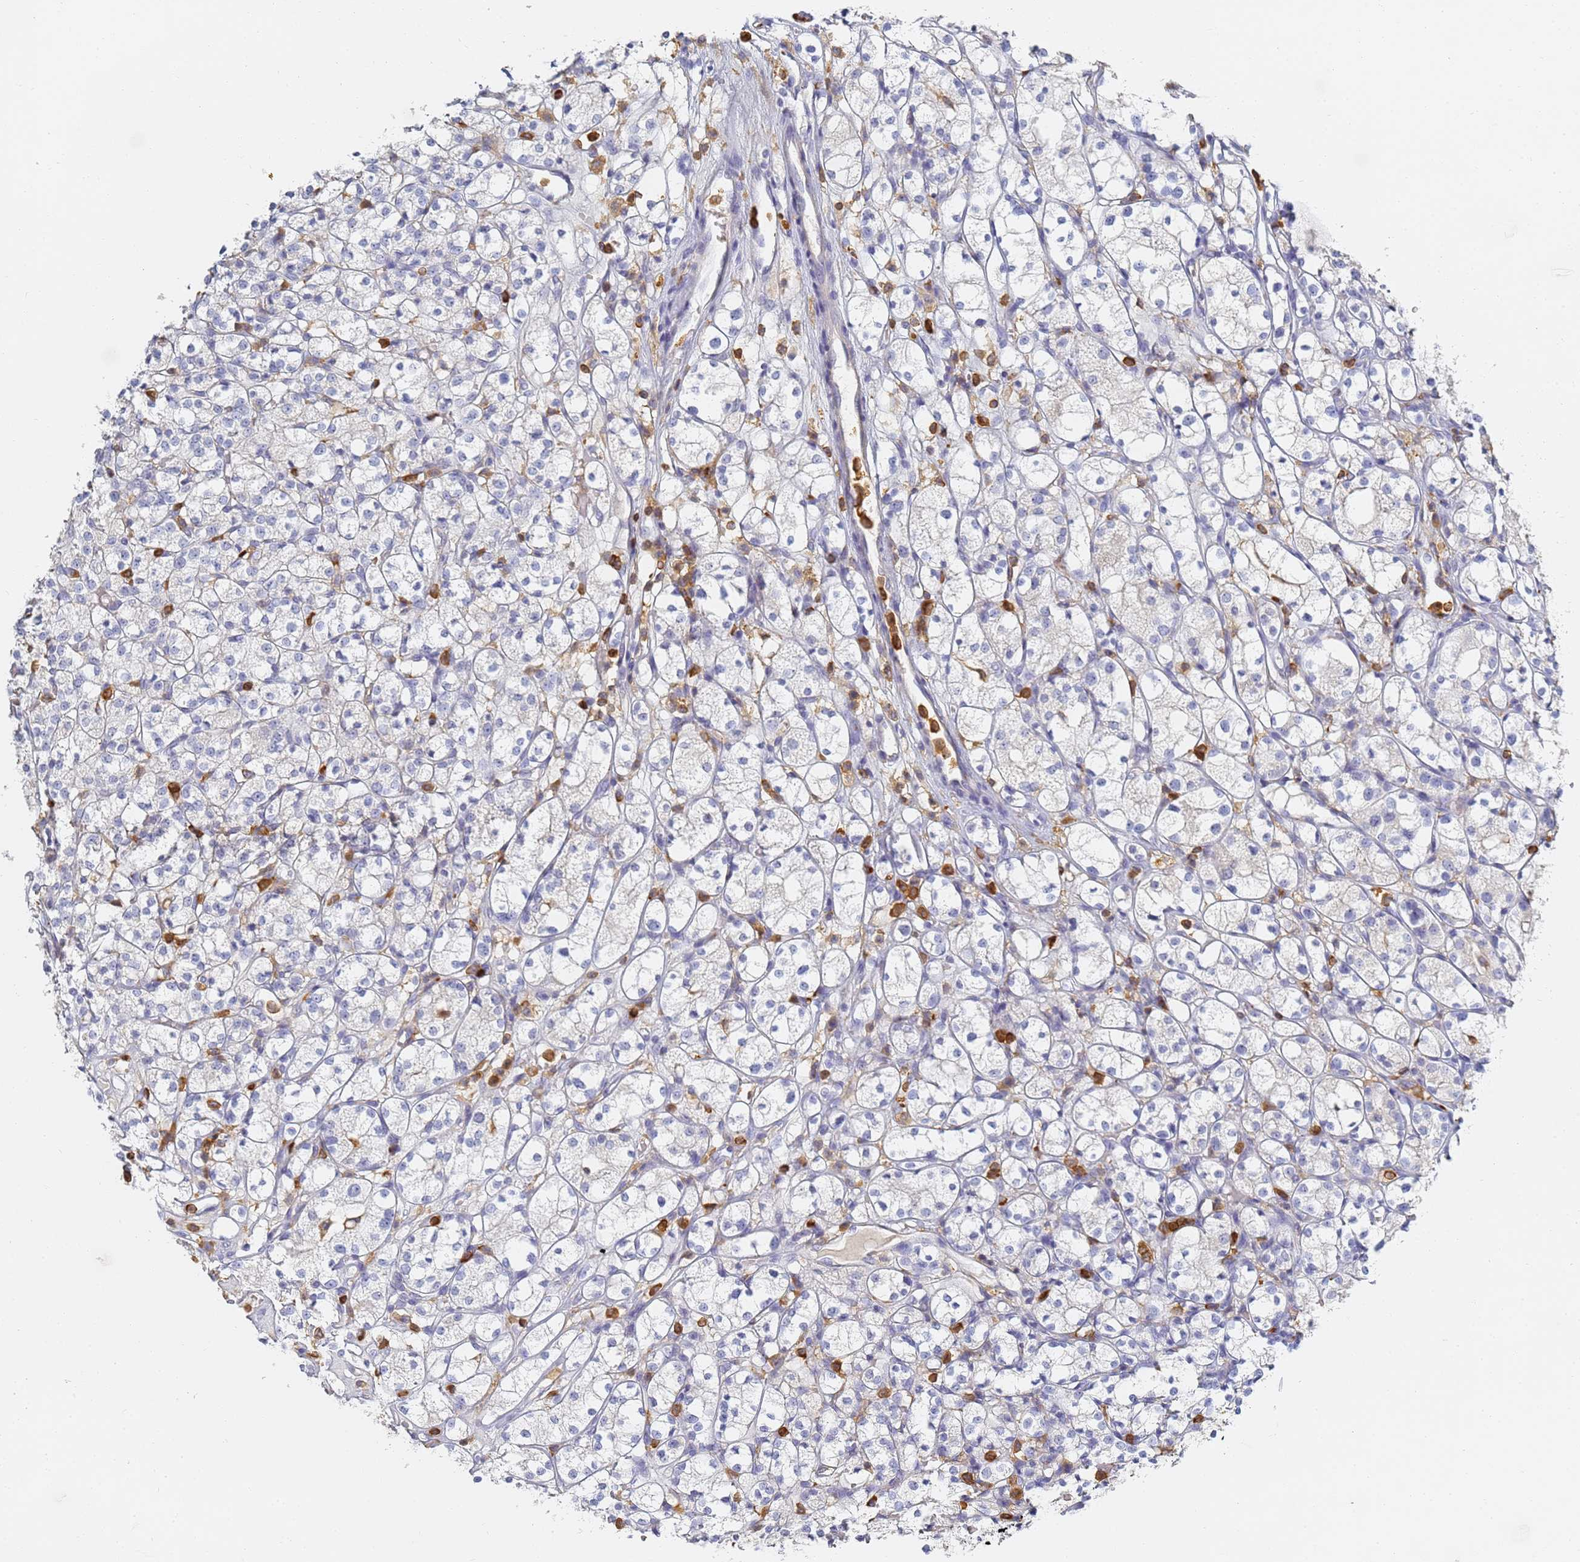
{"staining": {"intensity": "negative", "quantity": "none", "location": "none"}, "tissue": "renal cancer", "cell_type": "Tumor cells", "image_type": "cancer", "snomed": [{"axis": "morphology", "description": "Adenocarcinoma, NOS"}, {"axis": "topography", "description": "Kidney"}], "caption": "Immunohistochemistry (IHC) of renal cancer (adenocarcinoma) demonstrates no positivity in tumor cells.", "gene": "BIN2", "patient": {"sex": "male", "age": 77}}